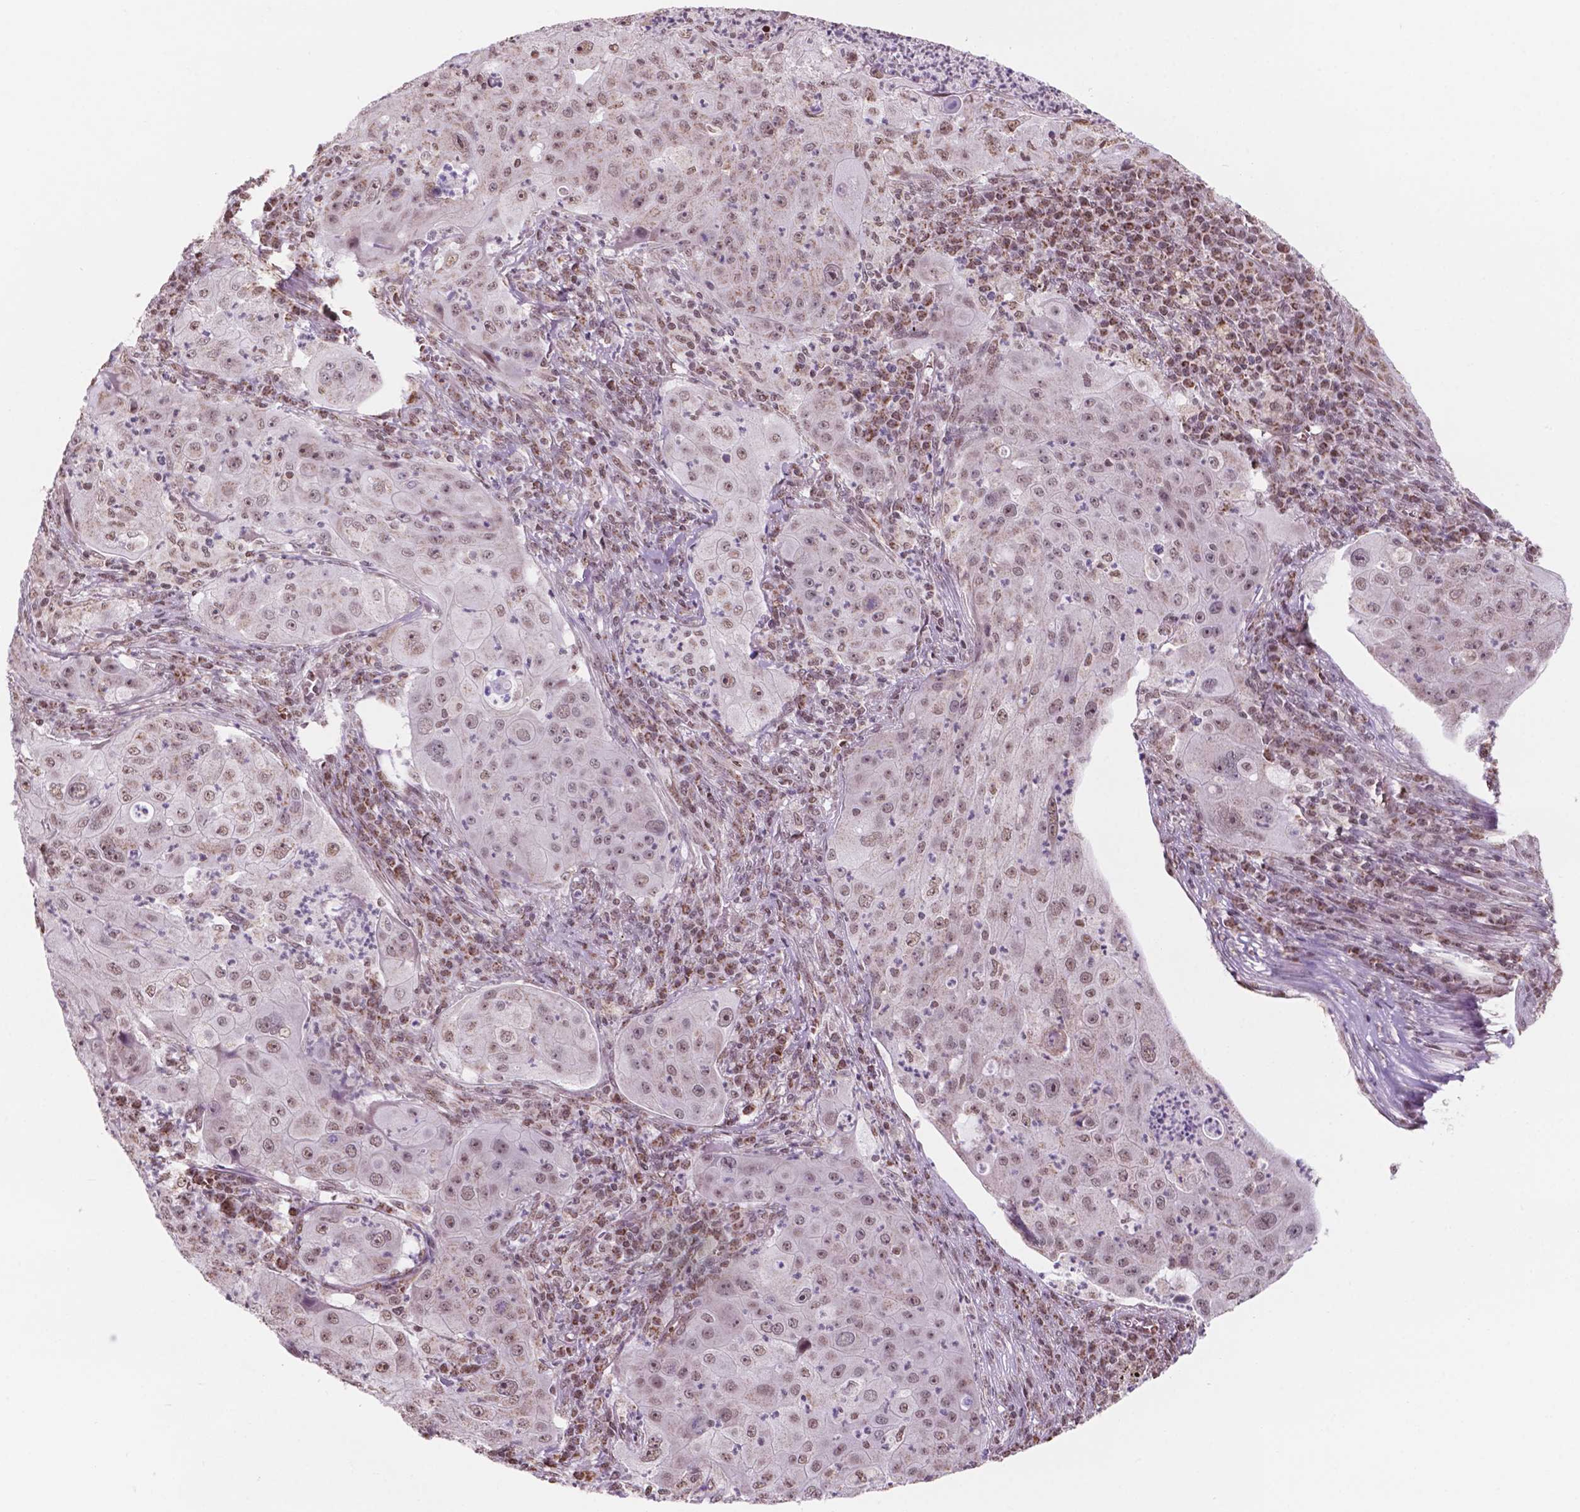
{"staining": {"intensity": "moderate", "quantity": "25%-75%", "location": "cytoplasmic/membranous,nuclear"}, "tissue": "lung cancer", "cell_type": "Tumor cells", "image_type": "cancer", "snomed": [{"axis": "morphology", "description": "Squamous cell carcinoma, NOS"}, {"axis": "topography", "description": "Lung"}], "caption": "Immunohistochemical staining of human squamous cell carcinoma (lung) demonstrates medium levels of moderate cytoplasmic/membranous and nuclear positivity in about 25%-75% of tumor cells.", "gene": "NDUFA10", "patient": {"sex": "female", "age": 59}}